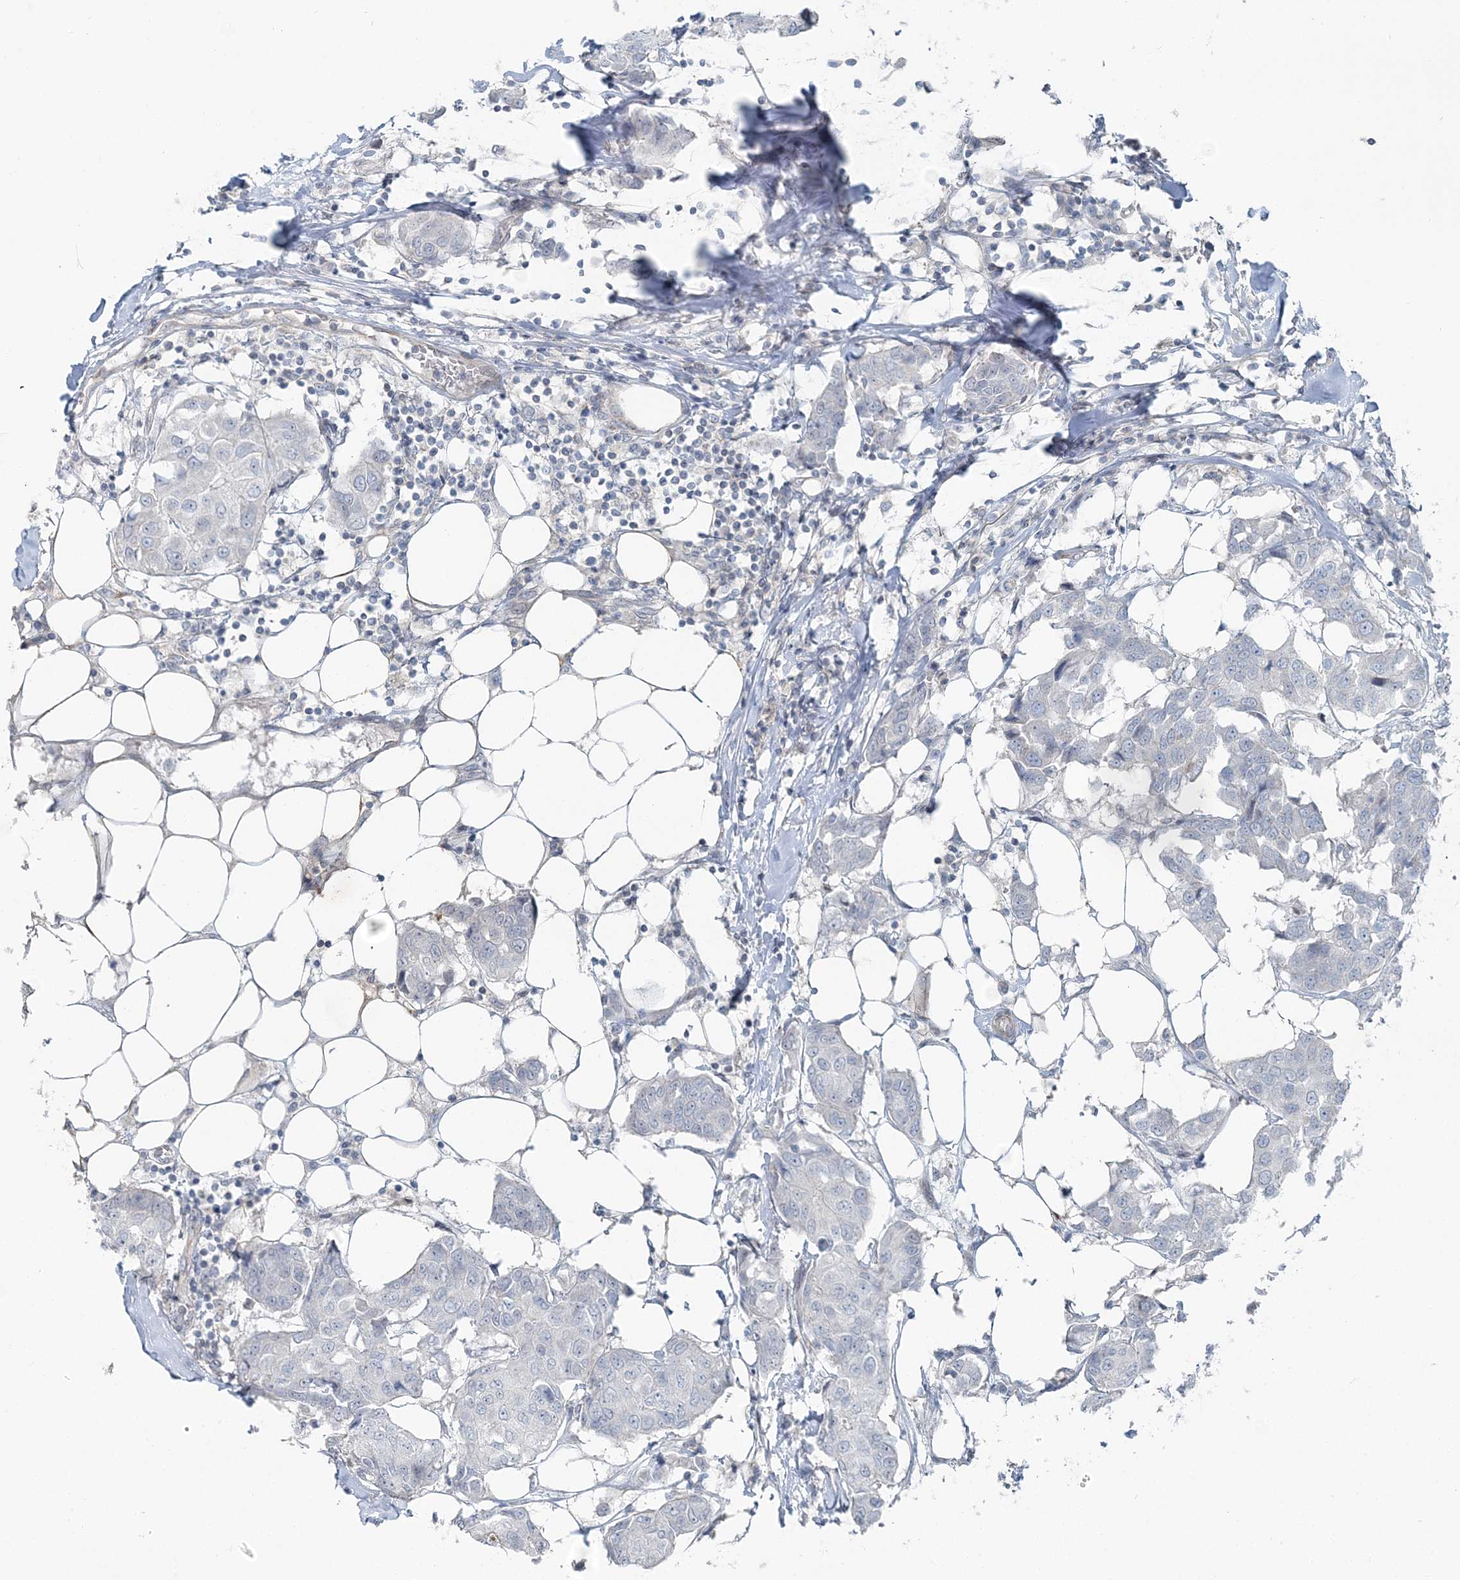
{"staining": {"intensity": "negative", "quantity": "none", "location": "none"}, "tissue": "breast cancer", "cell_type": "Tumor cells", "image_type": "cancer", "snomed": [{"axis": "morphology", "description": "Duct carcinoma"}, {"axis": "topography", "description": "Breast"}], "caption": "Tumor cells are negative for brown protein staining in breast invasive ductal carcinoma.", "gene": "FBXL17", "patient": {"sex": "female", "age": 80}}